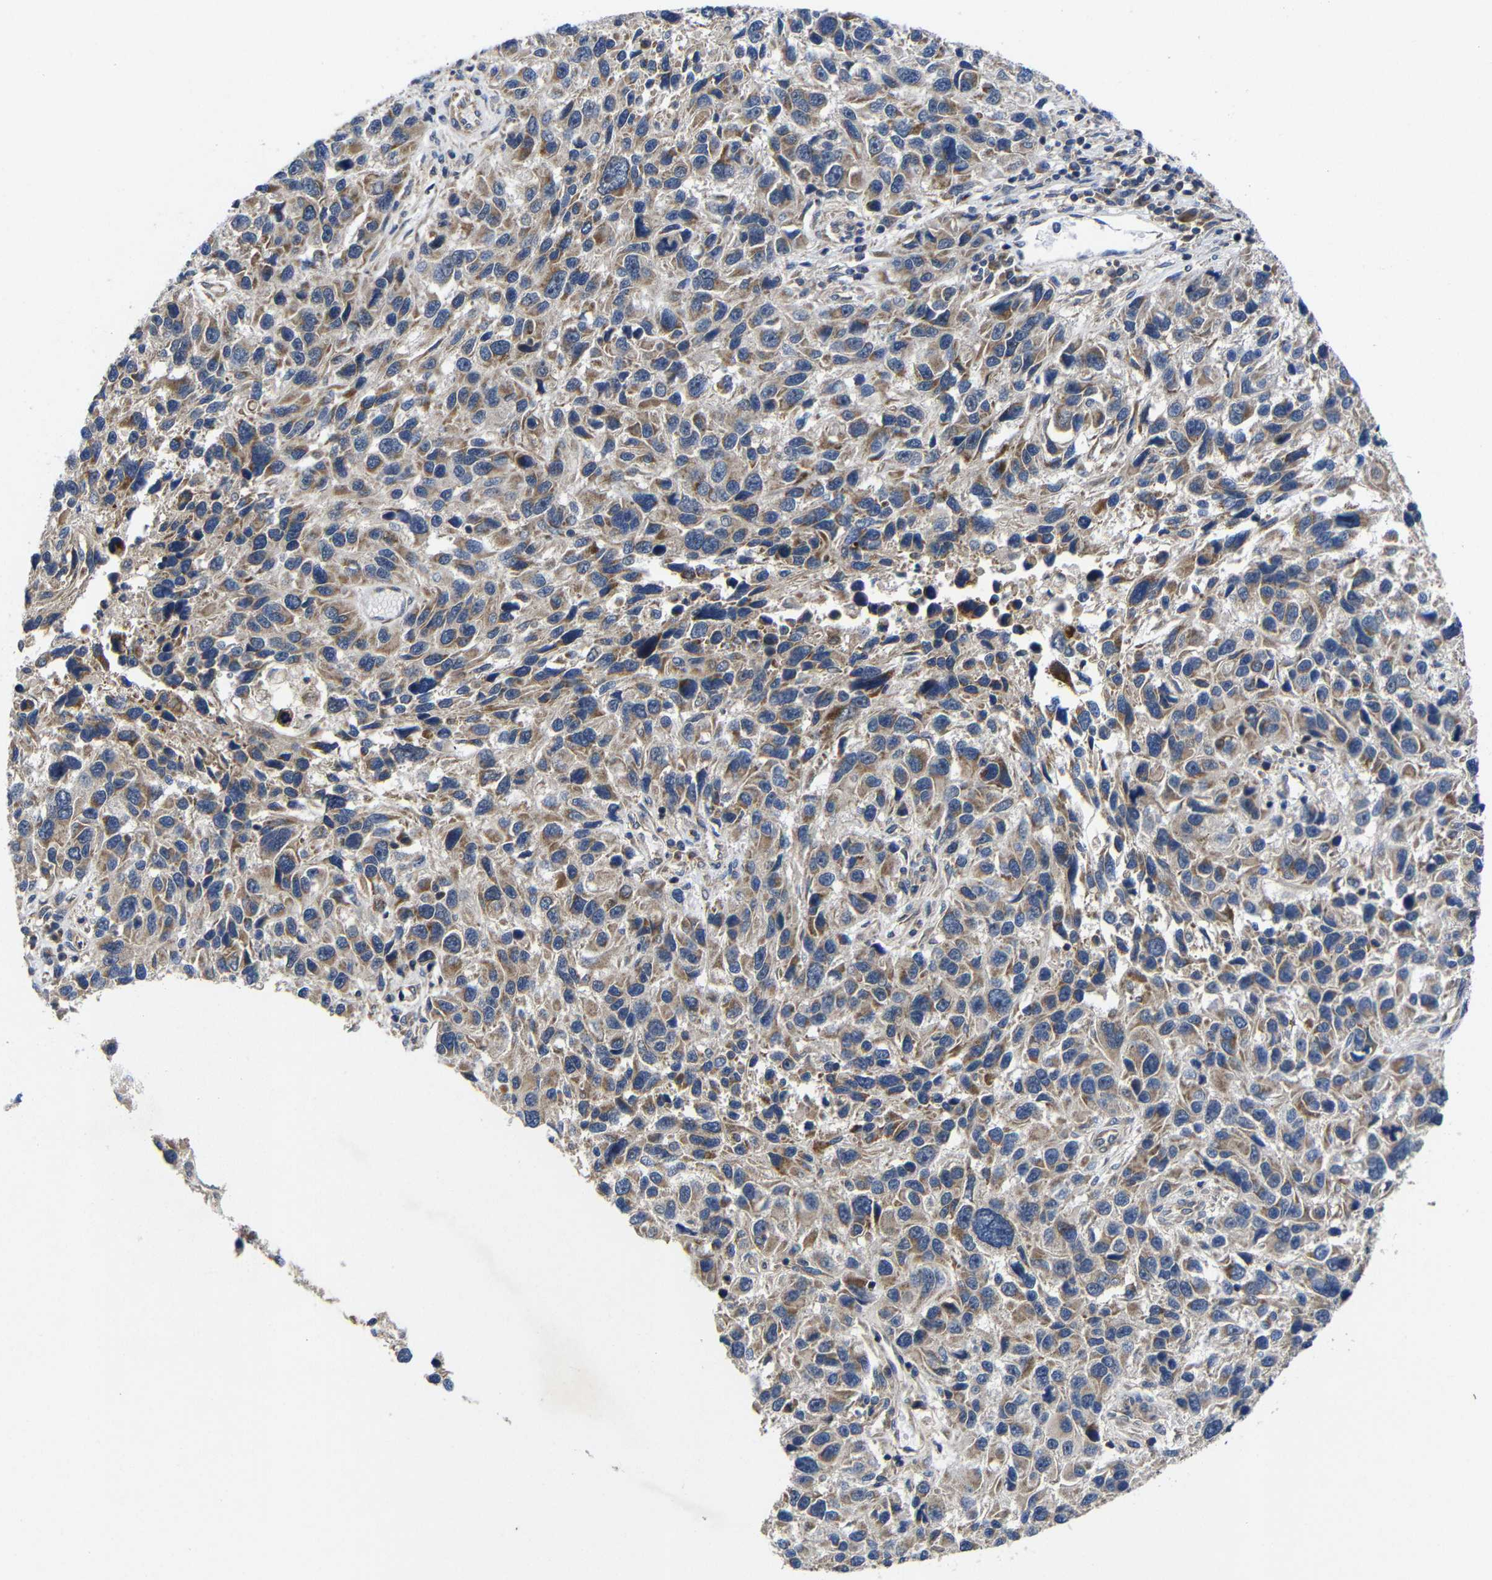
{"staining": {"intensity": "moderate", "quantity": ">75%", "location": "cytoplasmic/membranous"}, "tissue": "melanoma", "cell_type": "Tumor cells", "image_type": "cancer", "snomed": [{"axis": "morphology", "description": "Malignant melanoma, NOS"}, {"axis": "topography", "description": "Skin"}], "caption": "Malignant melanoma stained for a protein (brown) shows moderate cytoplasmic/membranous positive positivity in approximately >75% of tumor cells.", "gene": "LPAR5", "patient": {"sex": "male", "age": 53}}